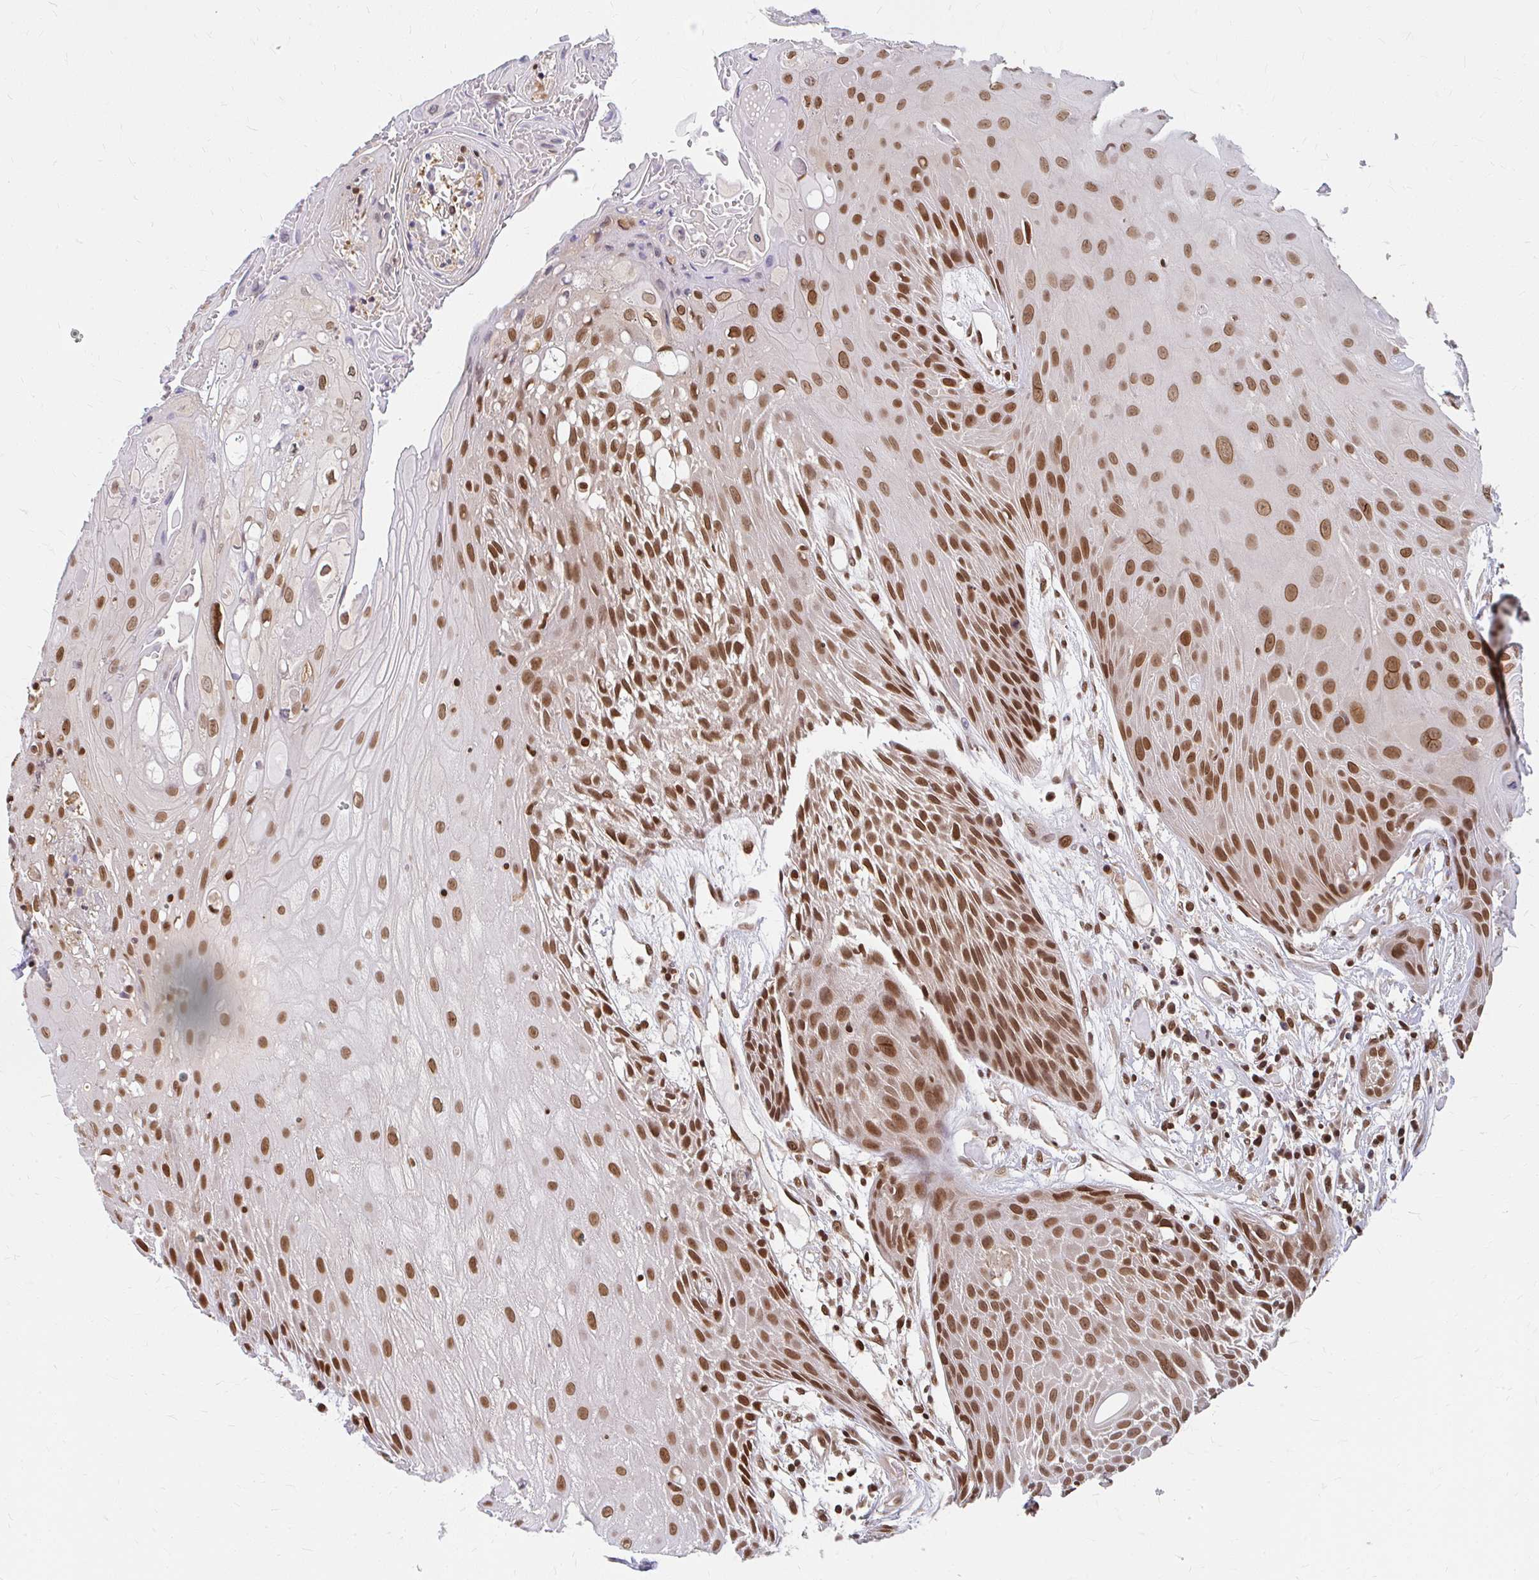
{"staining": {"intensity": "moderate", "quantity": ">75%", "location": "cytoplasmic/membranous,nuclear"}, "tissue": "head and neck cancer", "cell_type": "Tumor cells", "image_type": "cancer", "snomed": [{"axis": "morphology", "description": "Squamous cell carcinoma, NOS"}, {"axis": "topography", "description": "Head-Neck"}], "caption": "This photomicrograph demonstrates immunohistochemistry (IHC) staining of head and neck cancer (squamous cell carcinoma), with medium moderate cytoplasmic/membranous and nuclear staining in approximately >75% of tumor cells.", "gene": "XPO1", "patient": {"sex": "female", "age": 73}}